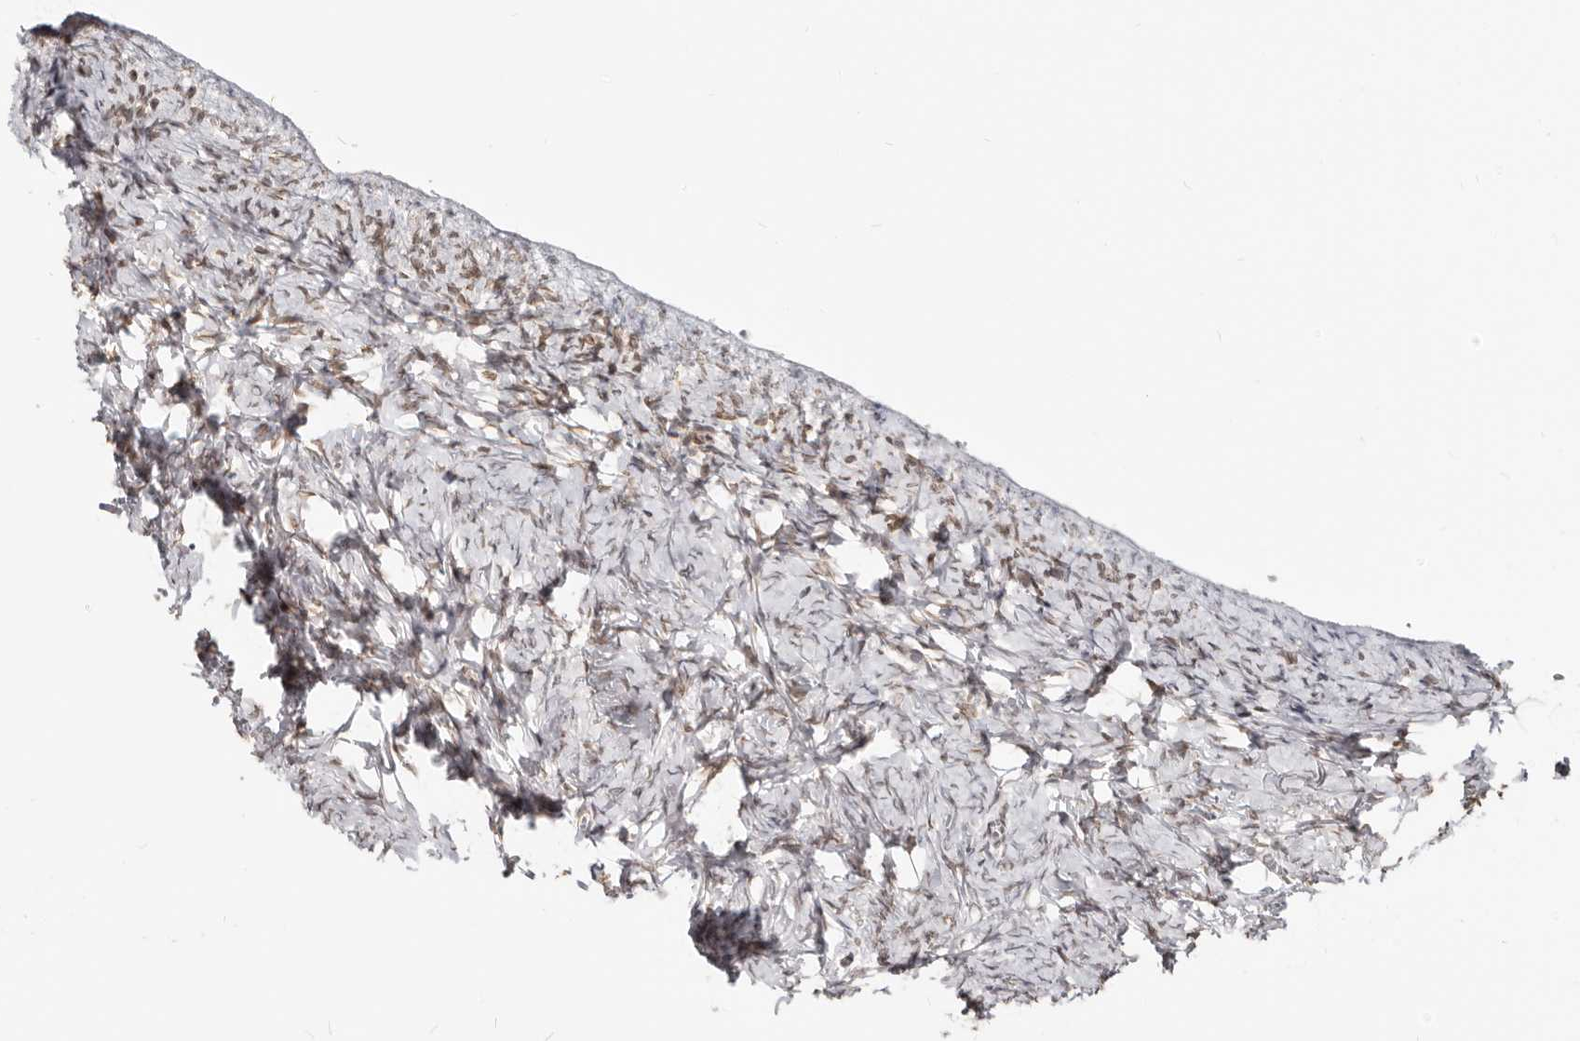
{"staining": {"intensity": "weak", "quantity": "25%-75%", "location": "cytoplasmic/membranous"}, "tissue": "ovary", "cell_type": "Ovarian stroma cells", "image_type": "normal", "snomed": [{"axis": "morphology", "description": "Normal tissue, NOS"}, {"axis": "topography", "description": "Ovary"}], "caption": "The histopathology image demonstrates staining of unremarkable ovary, revealing weak cytoplasmic/membranous protein staining (brown color) within ovarian stroma cells.", "gene": "NUP153", "patient": {"sex": "female", "age": 27}}